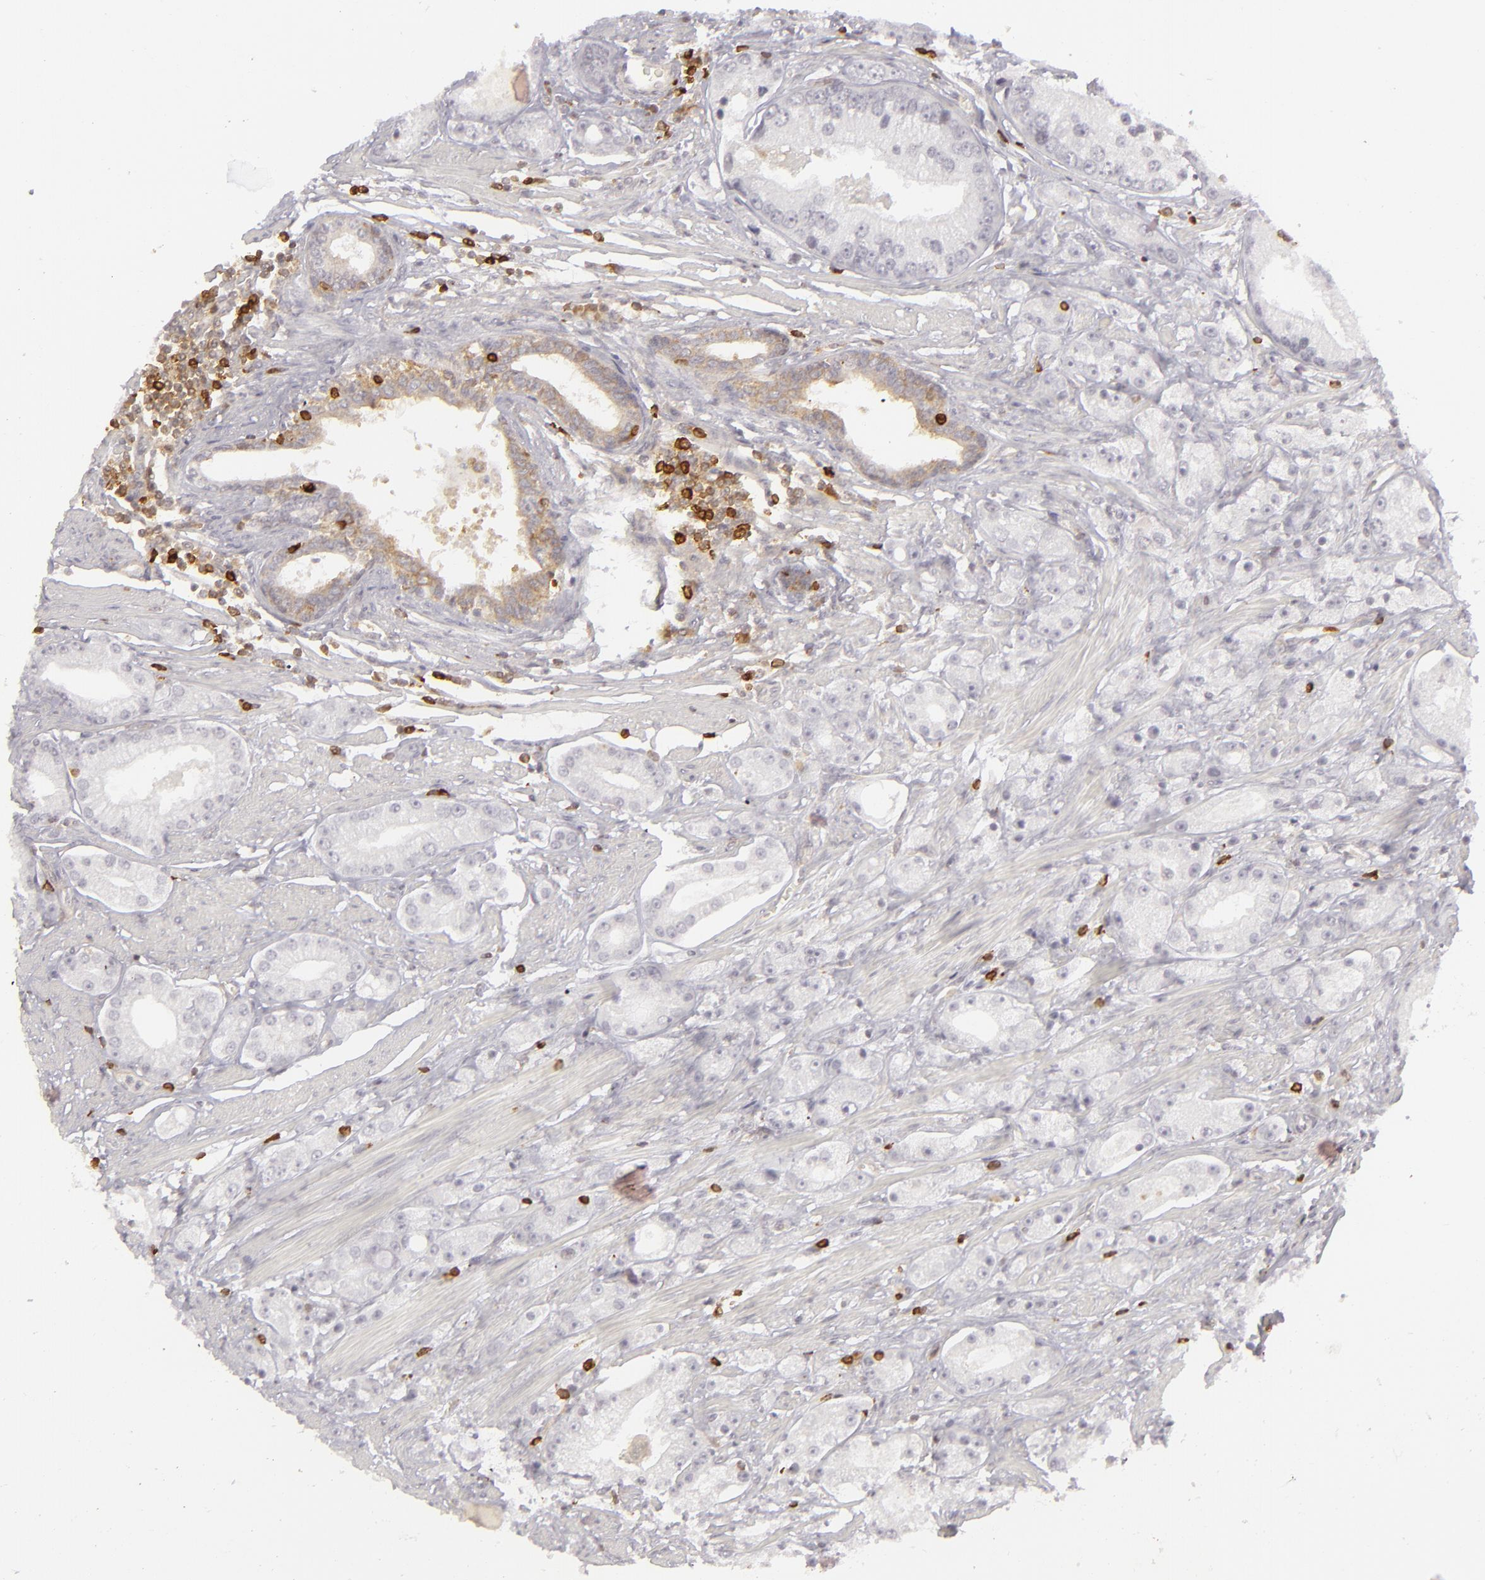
{"staining": {"intensity": "negative", "quantity": "none", "location": "none"}, "tissue": "prostate cancer", "cell_type": "Tumor cells", "image_type": "cancer", "snomed": [{"axis": "morphology", "description": "Adenocarcinoma, Medium grade"}, {"axis": "topography", "description": "Prostate"}], "caption": "There is no significant positivity in tumor cells of prostate adenocarcinoma (medium-grade). (Brightfield microscopy of DAB immunohistochemistry at high magnification).", "gene": "APOBEC3G", "patient": {"sex": "male", "age": 72}}